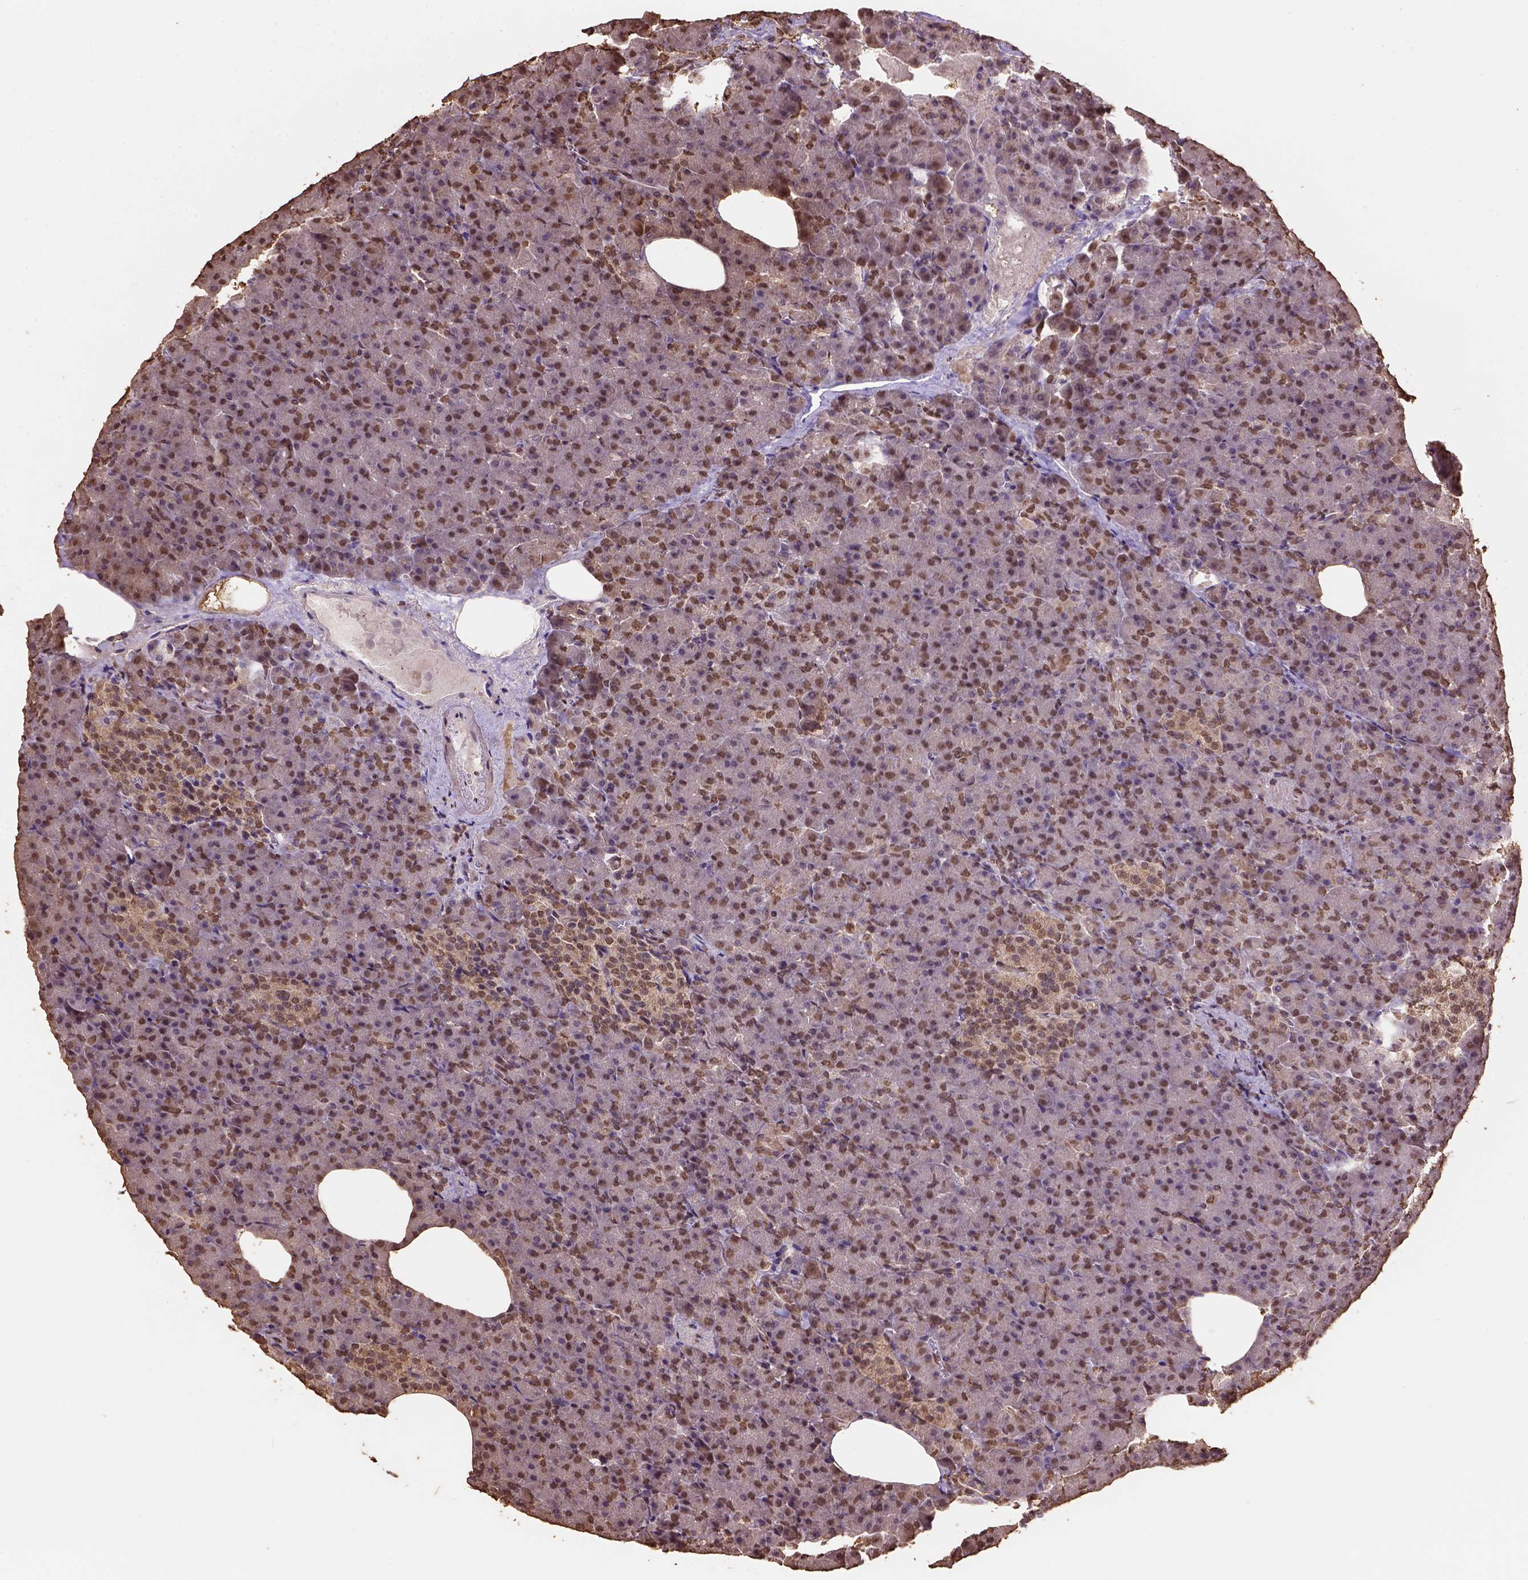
{"staining": {"intensity": "moderate", "quantity": ">75%", "location": "nuclear"}, "tissue": "pancreas", "cell_type": "Exocrine glandular cells", "image_type": "normal", "snomed": [{"axis": "morphology", "description": "Normal tissue, NOS"}, {"axis": "topography", "description": "Pancreas"}], "caption": "Moderate nuclear protein staining is identified in about >75% of exocrine glandular cells in pancreas. The staining was performed using DAB to visualize the protein expression in brown, while the nuclei were stained in blue with hematoxylin (Magnification: 20x).", "gene": "CSTF2T", "patient": {"sex": "female", "age": 74}}